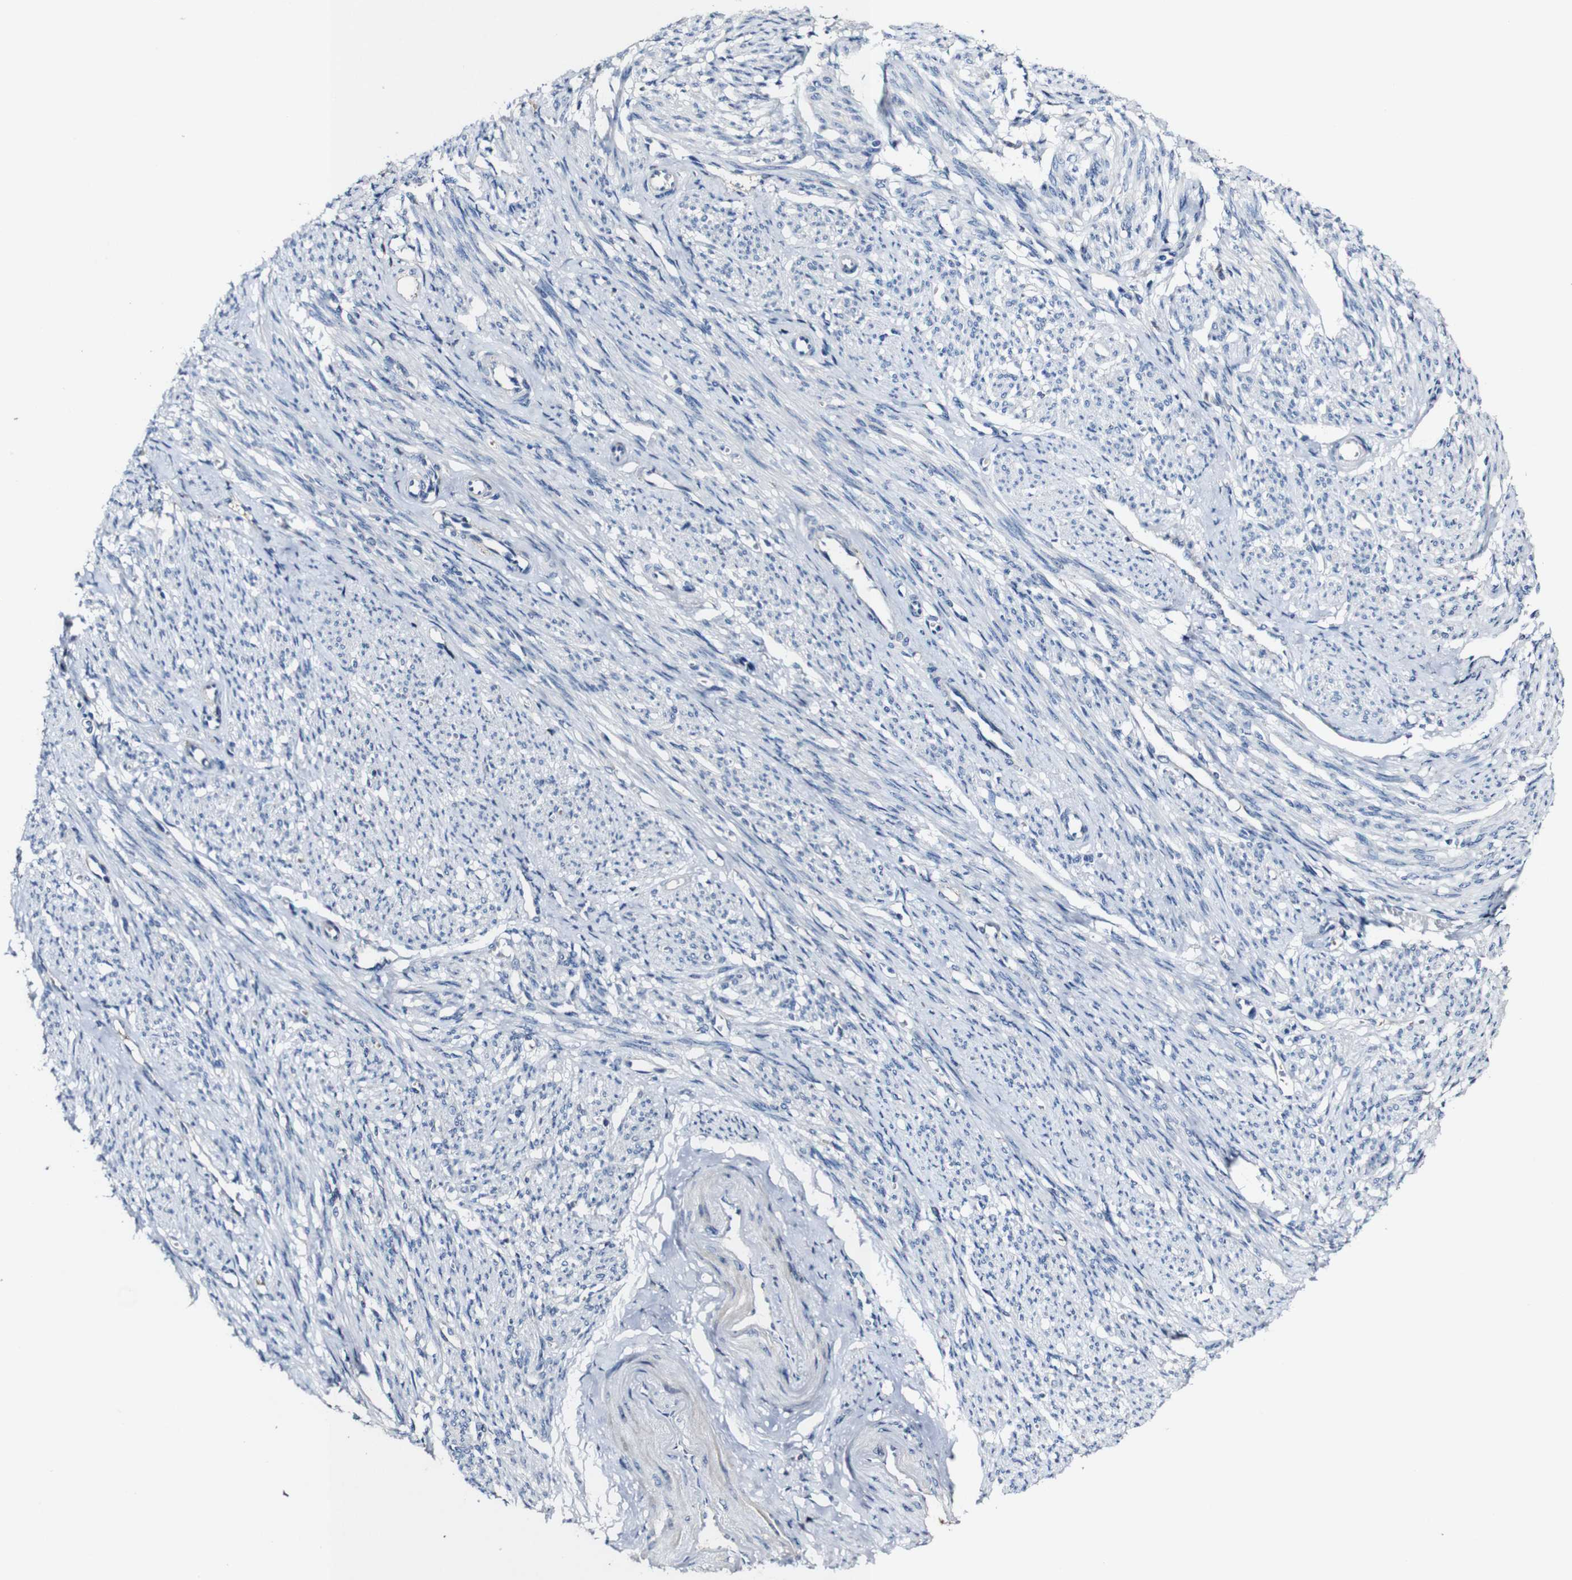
{"staining": {"intensity": "negative", "quantity": "none", "location": "none"}, "tissue": "smooth muscle", "cell_type": "Smooth muscle cells", "image_type": "normal", "snomed": [{"axis": "morphology", "description": "Normal tissue, NOS"}, {"axis": "topography", "description": "Smooth muscle"}], "caption": "High magnification brightfield microscopy of benign smooth muscle stained with DAB (brown) and counterstained with hematoxylin (blue): smooth muscle cells show no significant staining.", "gene": "GRAMD1A", "patient": {"sex": "female", "age": 65}}